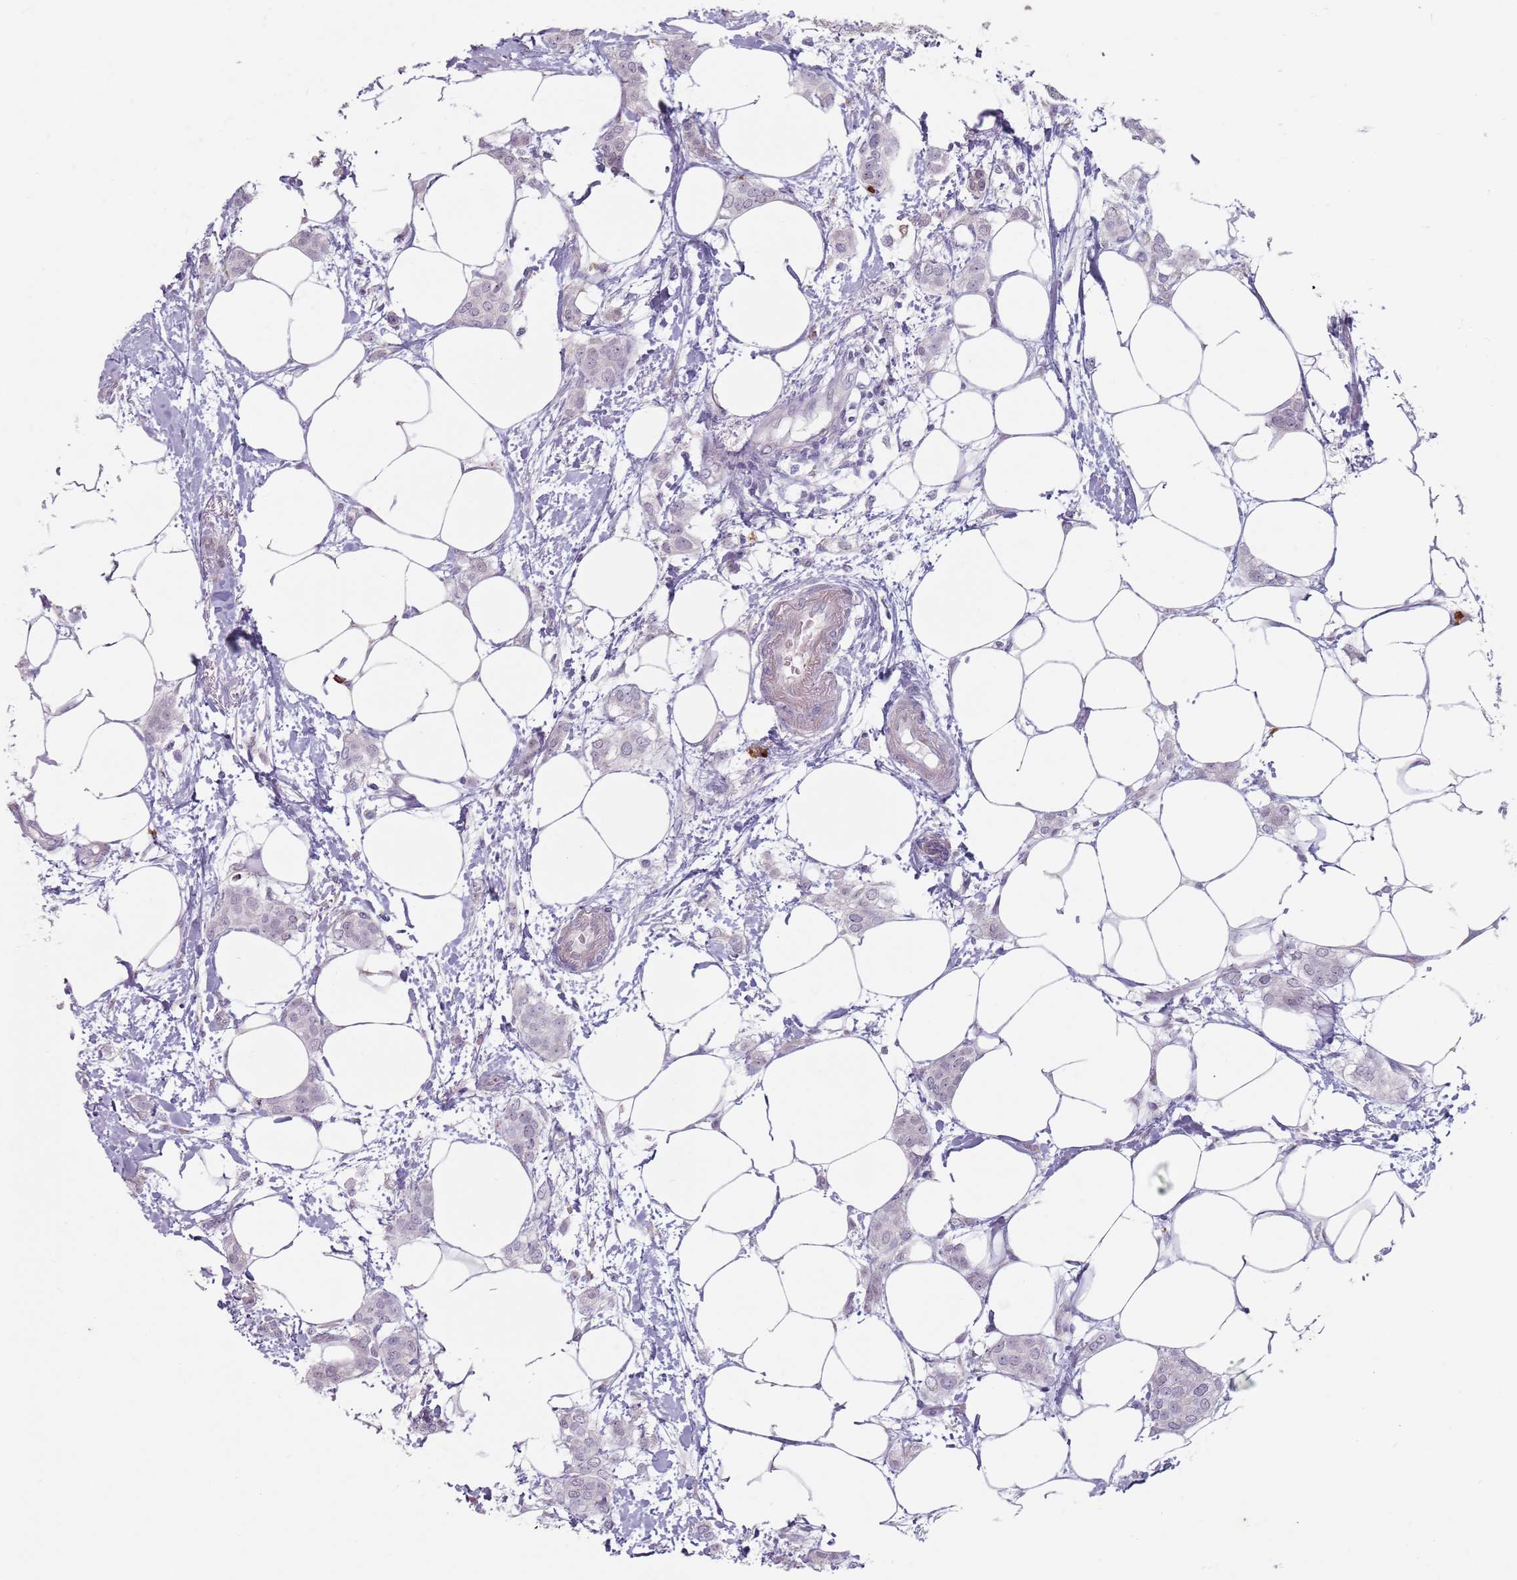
{"staining": {"intensity": "negative", "quantity": "none", "location": "none"}, "tissue": "breast cancer", "cell_type": "Tumor cells", "image_type": "cancer", "snomed": [{"axis": "morphology", "description": "Duct carcinoma"}, {"axis": "topography", "description": "Breast"}], "caption": "The histopathology image demonstrates no staining of tumor cells in breast cancer. The staining was performed using DAB (3,3'-diaminobenzidine) to visualize the protein expression in brown, while the nuclei were stained in blue with hematoxylin (Magnification: 20x).", "gene": "DXO", "patient": {"sex": "female", "age": 72}}